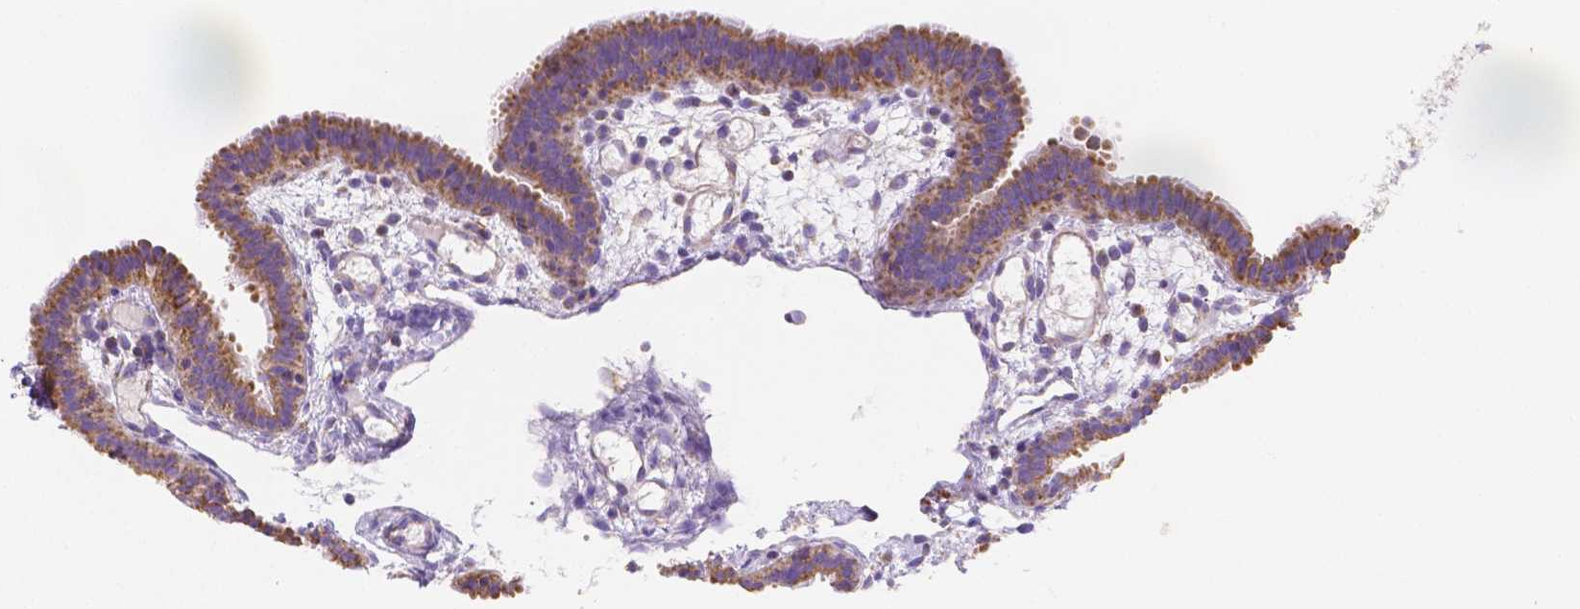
{"staining": {"intensity": "moderate", "quantity": "25%-75%", "location": "cytoplasmic/membranous"}, "tissue": "fallopian tube", "cell_type": "Glandular cells", "image_type": "normal", "snomed": [{"axis": "morphology", "description": "Normal tissue, NOS"}, {"axis": "topography", "description": "Fallopian tube"}], "caption": "Immunohistochemical staining of unremarkable human fallopian tube demonstrates 25%-75% levels of moderate cytoplasmic/membranous protein positivity in approximately 25%-75% of glandular cells. The staining was performed using DAB (3,3'-diaminobenzidine) to visualize the protein expression in brown, while the nuclei were stained in blue with hematoxylin (Magnification: 20x).", "gene": "SGTB", "patient": {"sex": "female", "age": 37}}